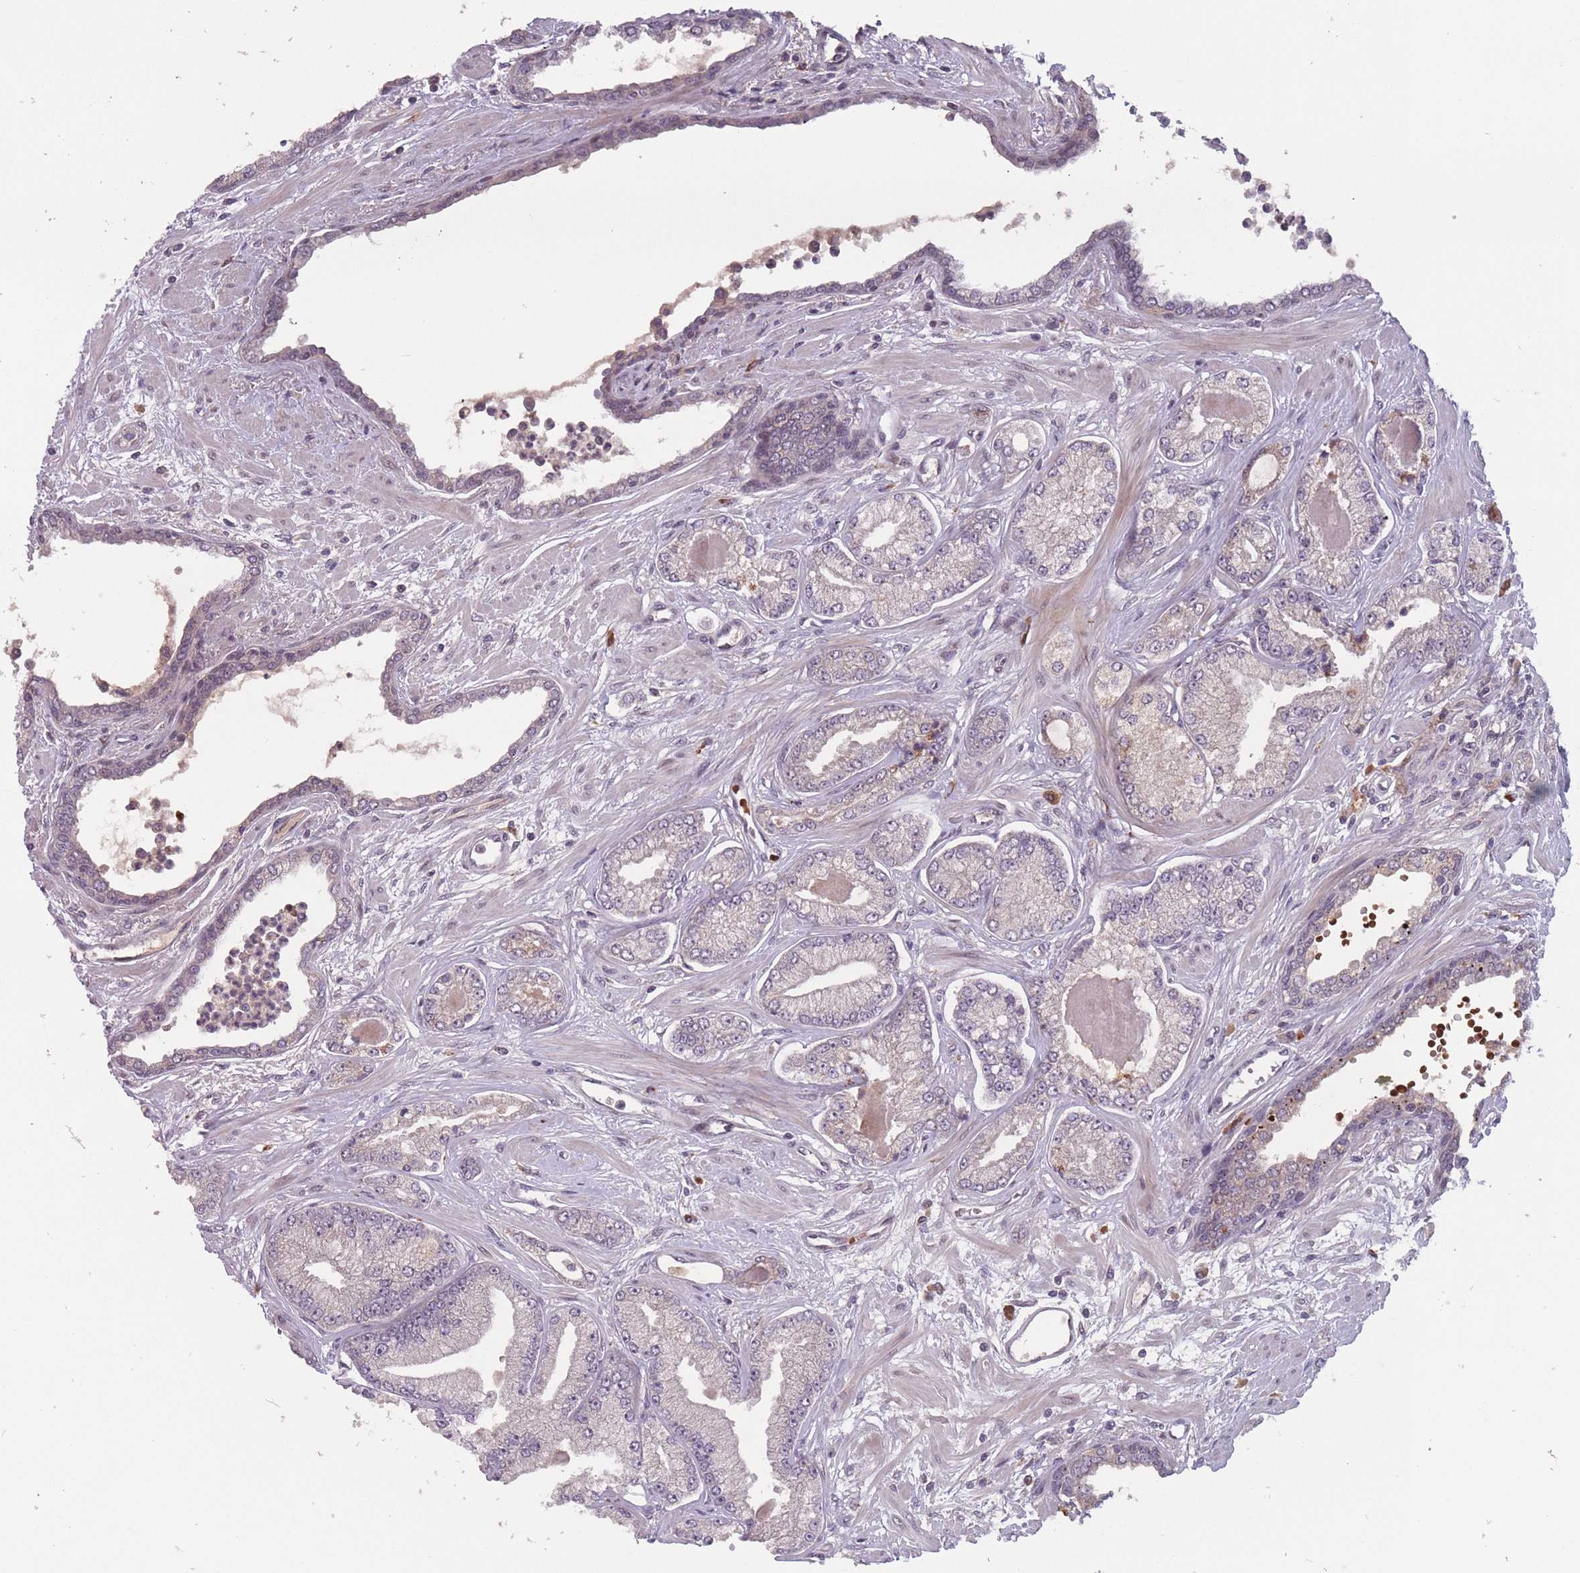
{"staining": {"intensity": "negative", "quantity": "none", "location": "none"}, "tissue": "prostate cancer", "cell_type": "Tumor cells", "image_type": "cancer", "snomed": [{"axis": "morphology", "description": "Adenocarcinoma, Low grade"}, {"axis": "topography", "description": "Prostate"}], "caption": "An immunohistochemistry photomicrograph of prostate cancer is shown. There is no staining in tumor cells of prostate cancer. (DAB (3,3'-diaminobenzidine) IHC visualized using brightfield microscopy, high magnification).", "gene": "SECTM1", "patient": {"sex": "male", "age": 64}}